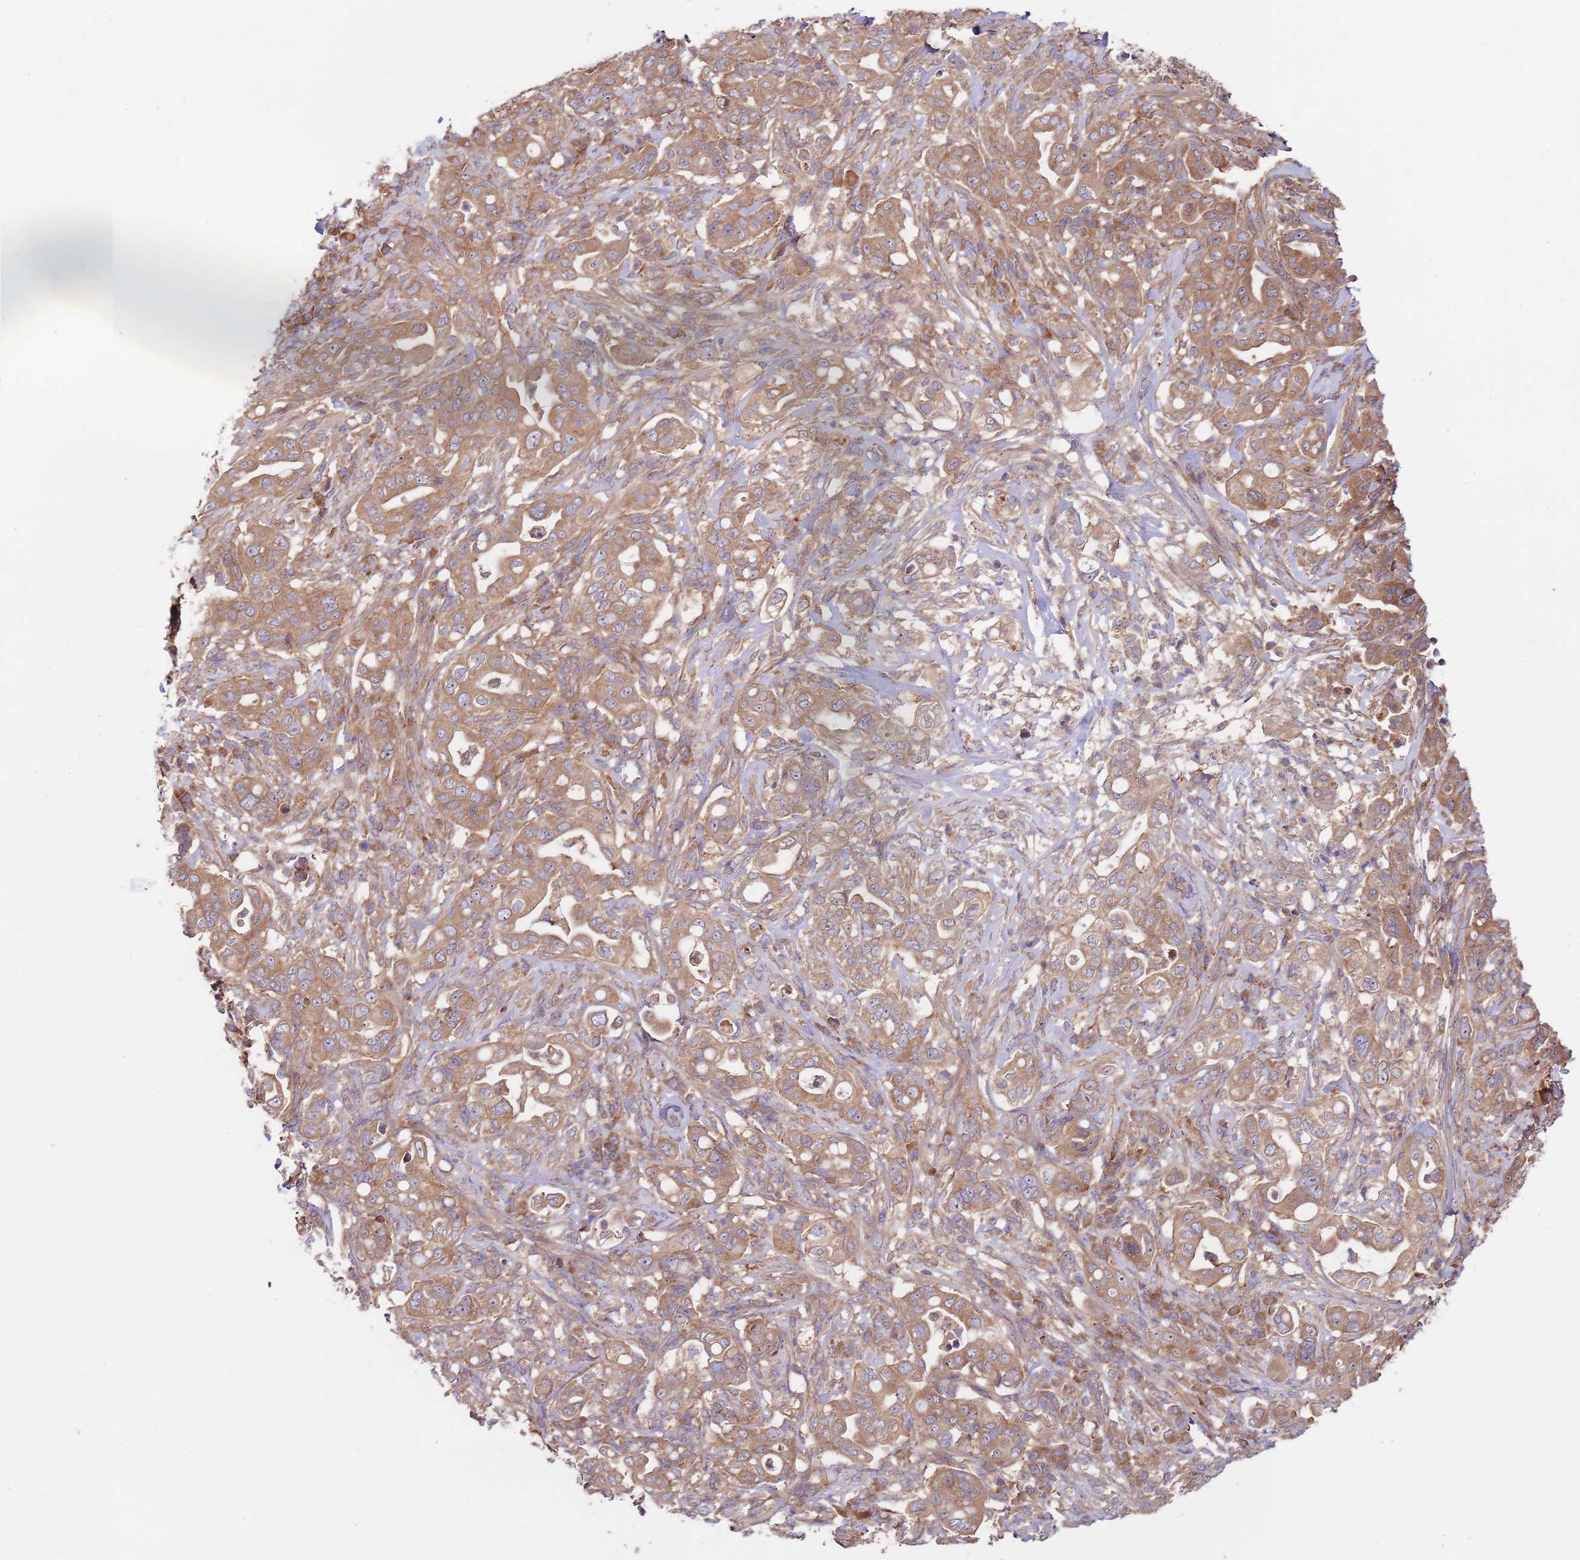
{"staining": {"intensity": "moderate", "quantity": ">75%", "location": "cytoplasmic/membranous"}, "tissue": "pancreatic cancer", "cell_type": "Tumor cells", "image_type": "cancer", "snomed": [{"axis": "morphology", "description": "Normal tissue, NOS"}, {"axis": "morphology", "description": "Adenocarcinoma, NOS"}, {"axis": "topography", "description": "Lymph node"}, {"axis": "topography", "description": "Pancreas"}], "caption": "Pancreatic cancer (adenocarcinoma) tissue demonstrates moderate cytoplasmic/membranous staining in about >75% of tumor cells (Brightfield microscopy of DAB IHC at high magnification).", "gene": "EIF3F", "patient": {"sex": "female", "age": 67}}